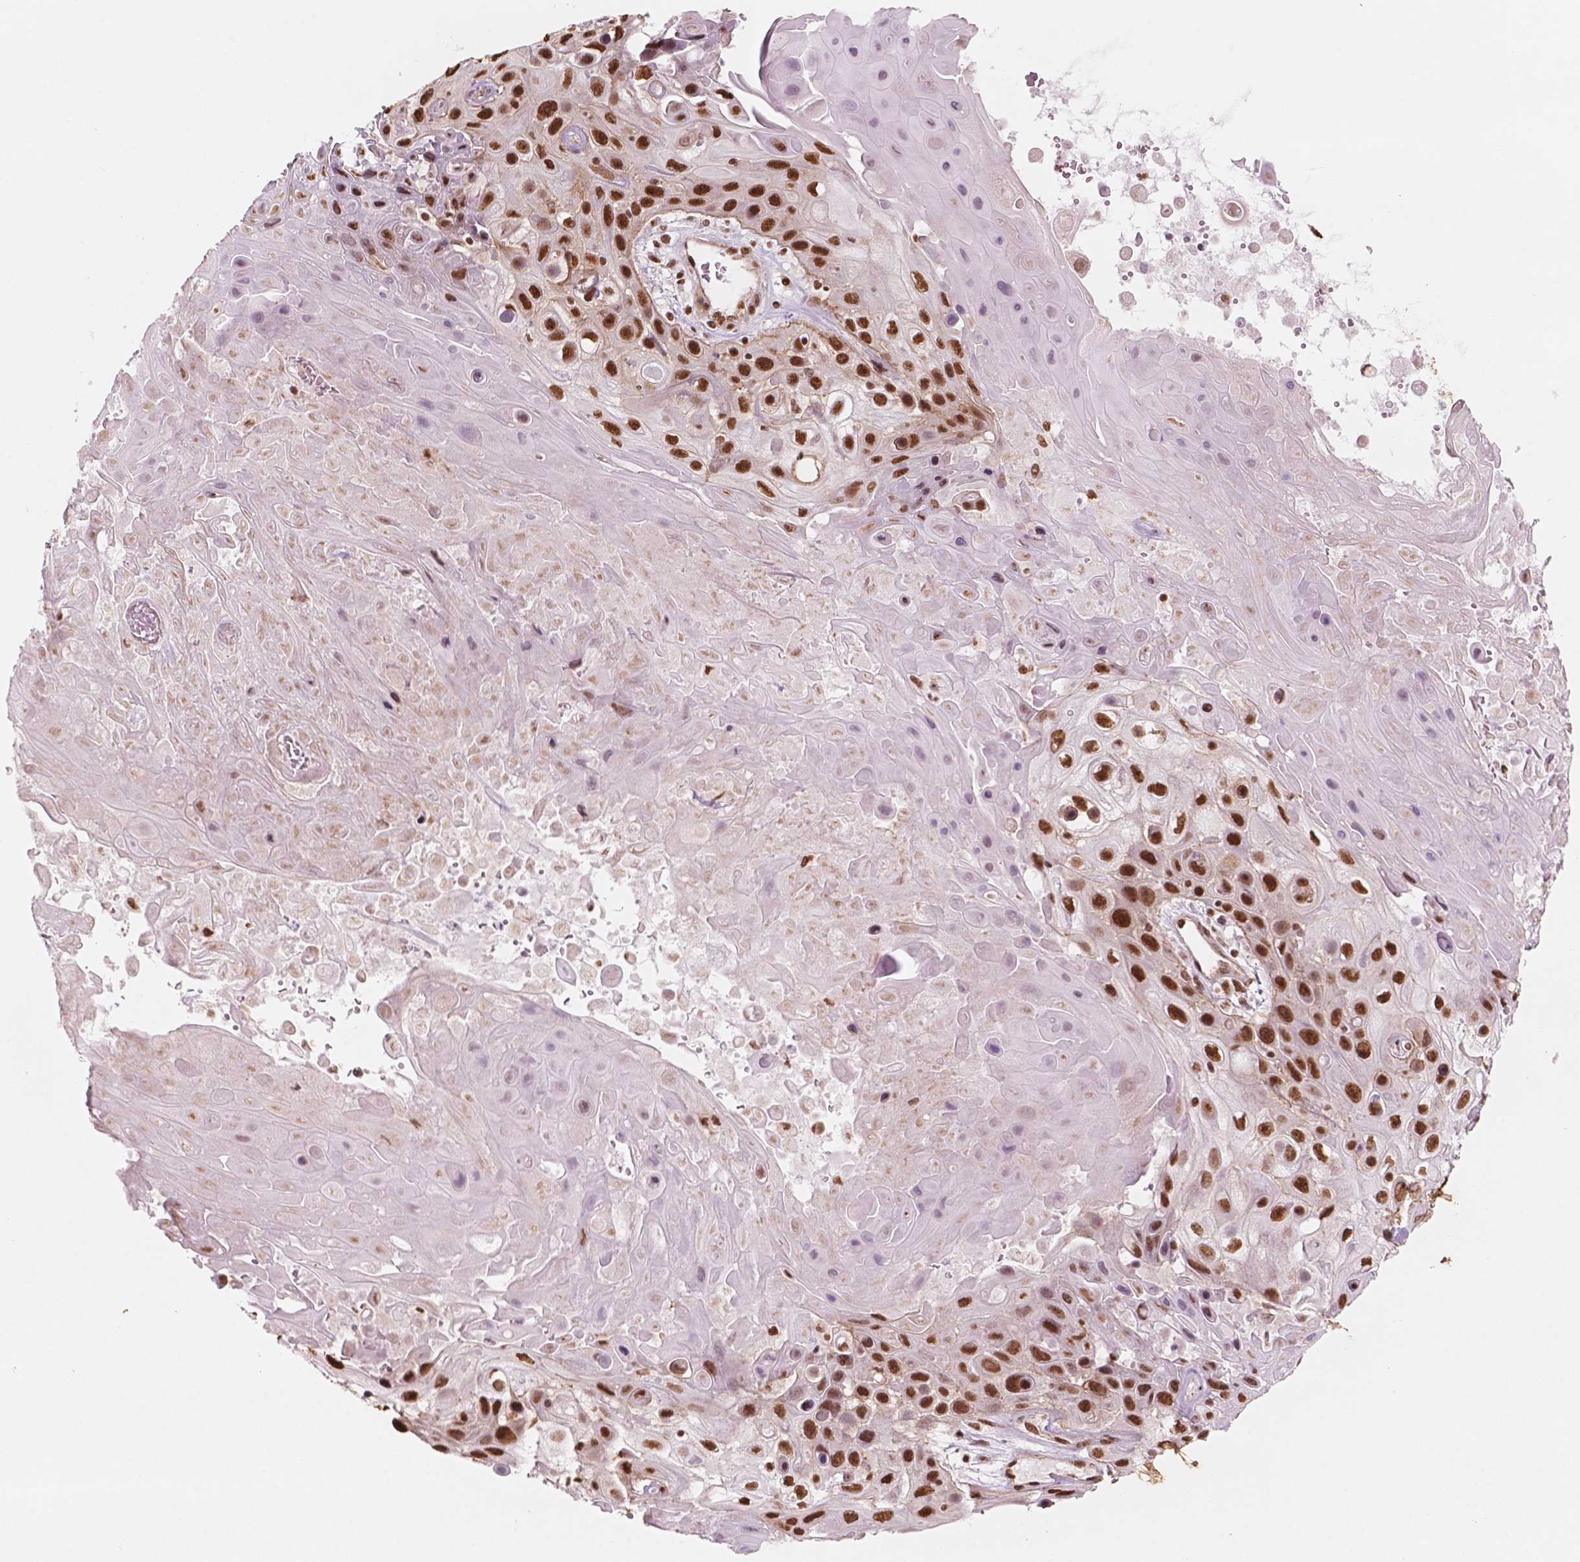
{"staining": {"intensity": "strong", "quantity": ">75%", "location": "nuclear"}, "tissue": "skin cancer", "cell_type": "Tumor cells", "image_type": "cancer", "snomed": [{"axis": "morphology", "description": "Squamous cell carcinoma, NOS"}, {"axis": "topography", "description": "Skin"}], "caption": "Skin cancer stained with a brown dye shows strong nuclear positive positivity in approximately >75% of tumor cells.", "gene": "GTF3C5", "patient": {"sex": "male", "age": 82}}